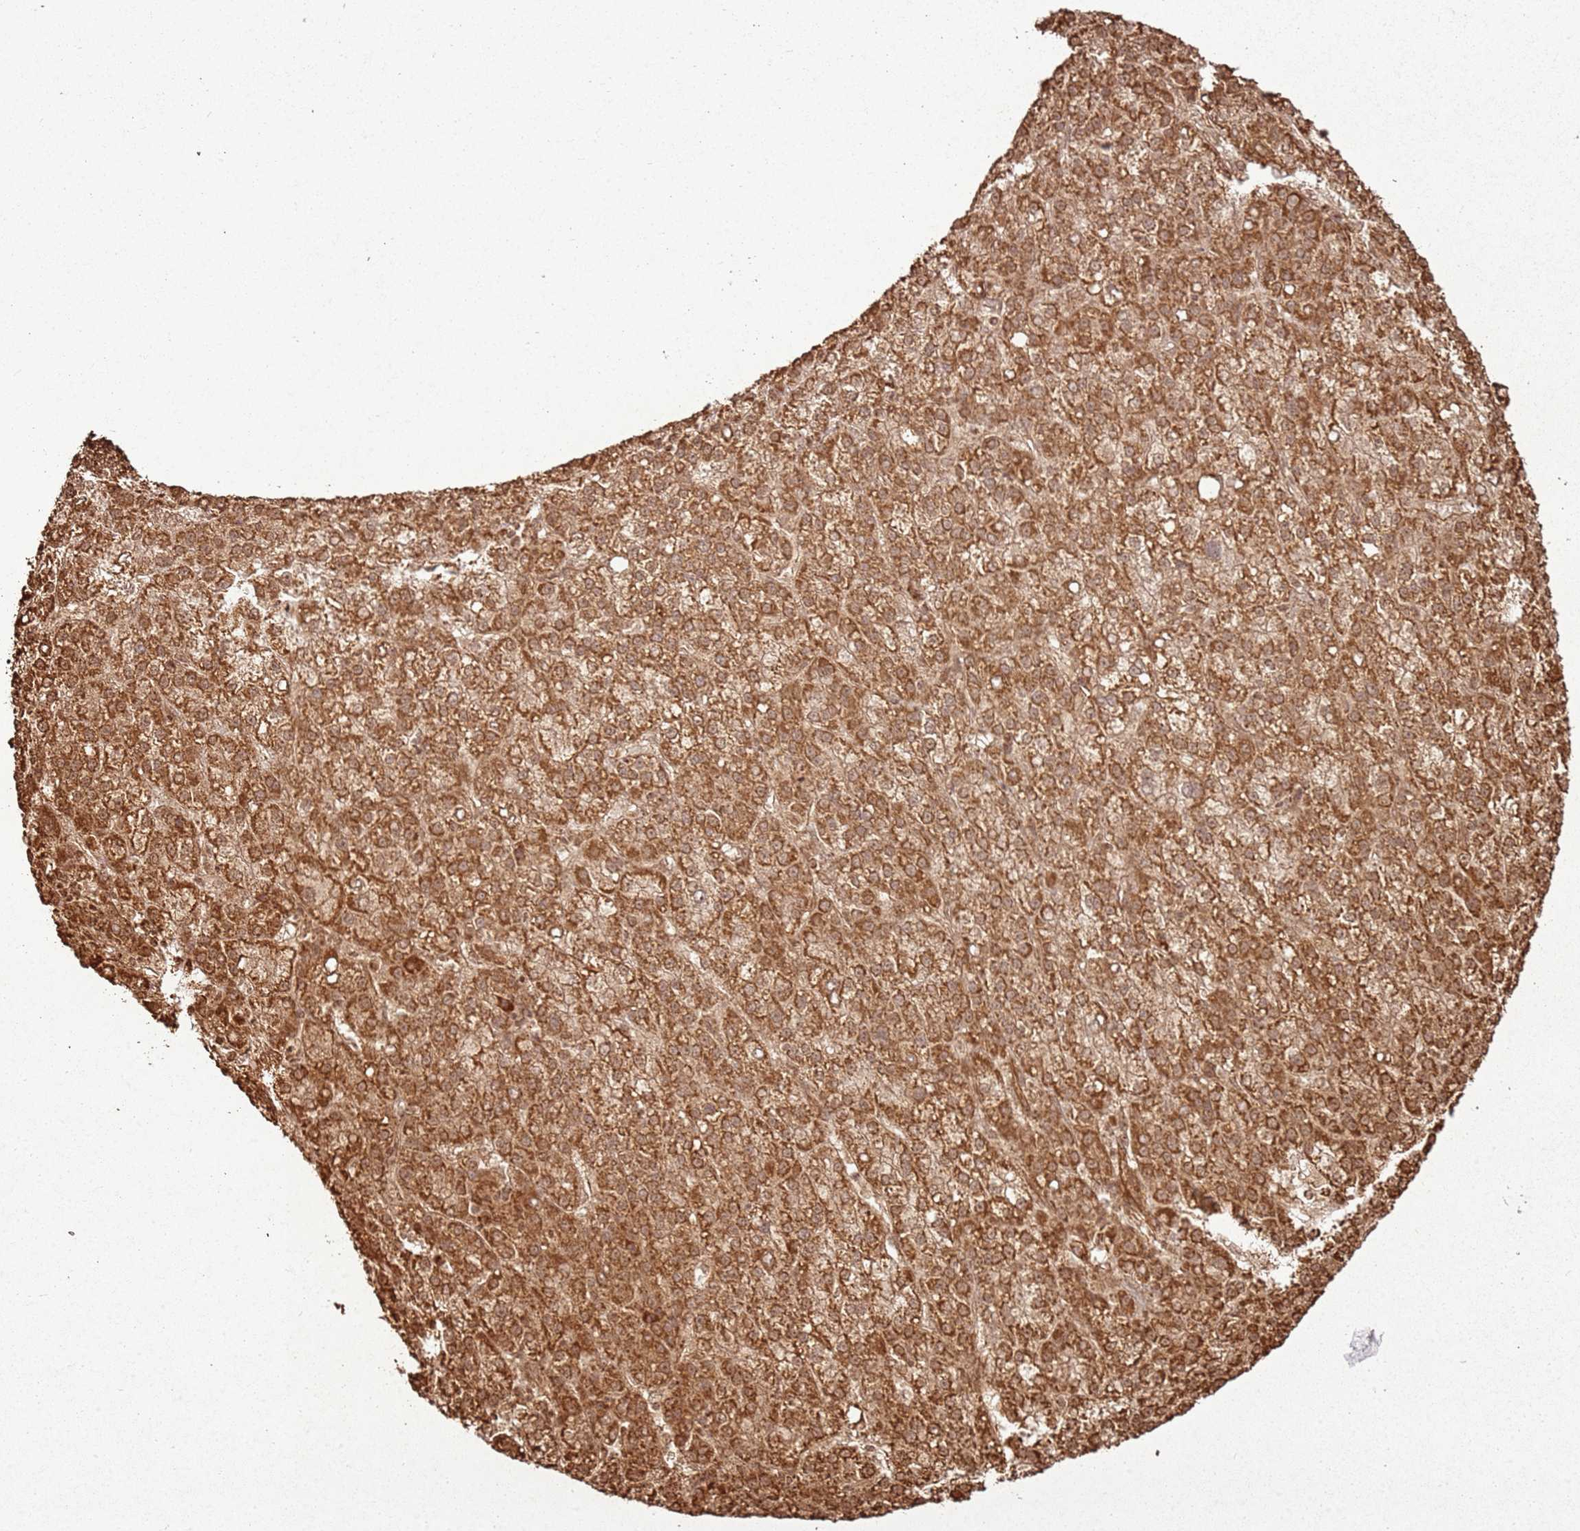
{"staining": {"intensity": "strong", "quantity": ">75%", "location": "cytoplasmic/membranous"}, "tissue": "liver cancer", "cell_type": "Tumor cells", "image_type": "cancer", "snomed": [{"axis": "morphology", "description": "Carcinoma, Hepatocellular, NOS"}, {"axis": "topography", "description": "Liver"}], "caption": "Brown immunohistochemical staining in liver cancer (hepatocellular carcinoma) exhibits strong cytoplasmic/membranous expression in about >75% of tumor cells.", "gene": "MRPS6", "patient": {"sex": "female", "age": 58}}